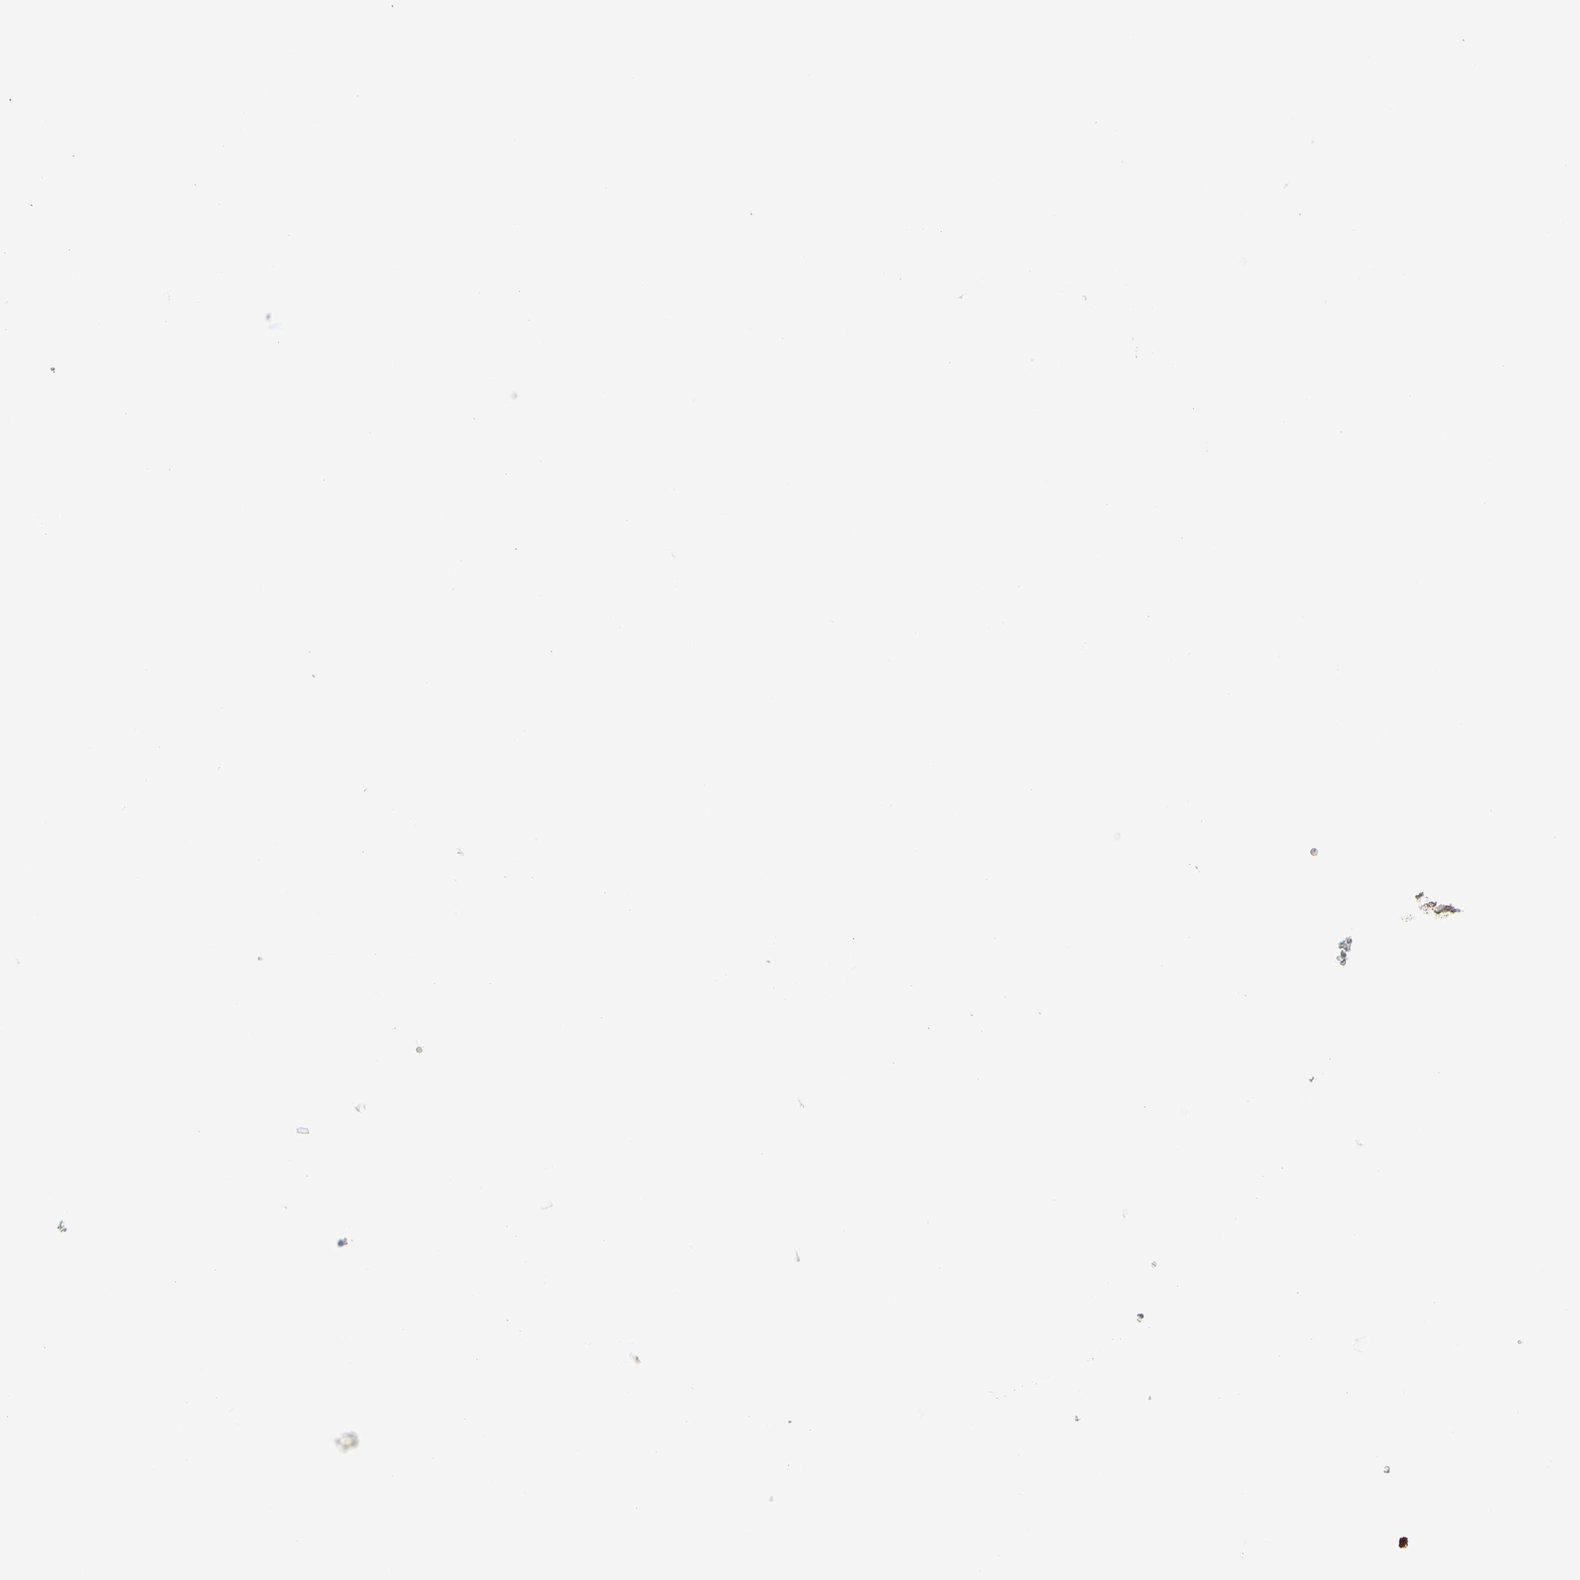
{"staining": {"intensity": "strong", "quantity": "<25%", "location": "cytoplasmic/membranous"}, "tissue": "bone marrow", "cell_type": "Hematopoietic cells", "image_type": "normal", "snomed": [{"axis": "morphology", "description": "Normal tissue, NOS"}, {"axis": "morphology", "description": "Inflammation, NOS"}, {"axis": "topography", "description": "Bone marrow"}], "caption": "DAB immunohistochemical staining of normal human bone marrow shows strong cytoplasmic/membranous protein staining in about <25% of hematopoietic cells. Ihc stains the protein in brown and the nuclei are stained blue.", "gene": "NFKB2", "patient": {"sex": "male", "age": 74}}